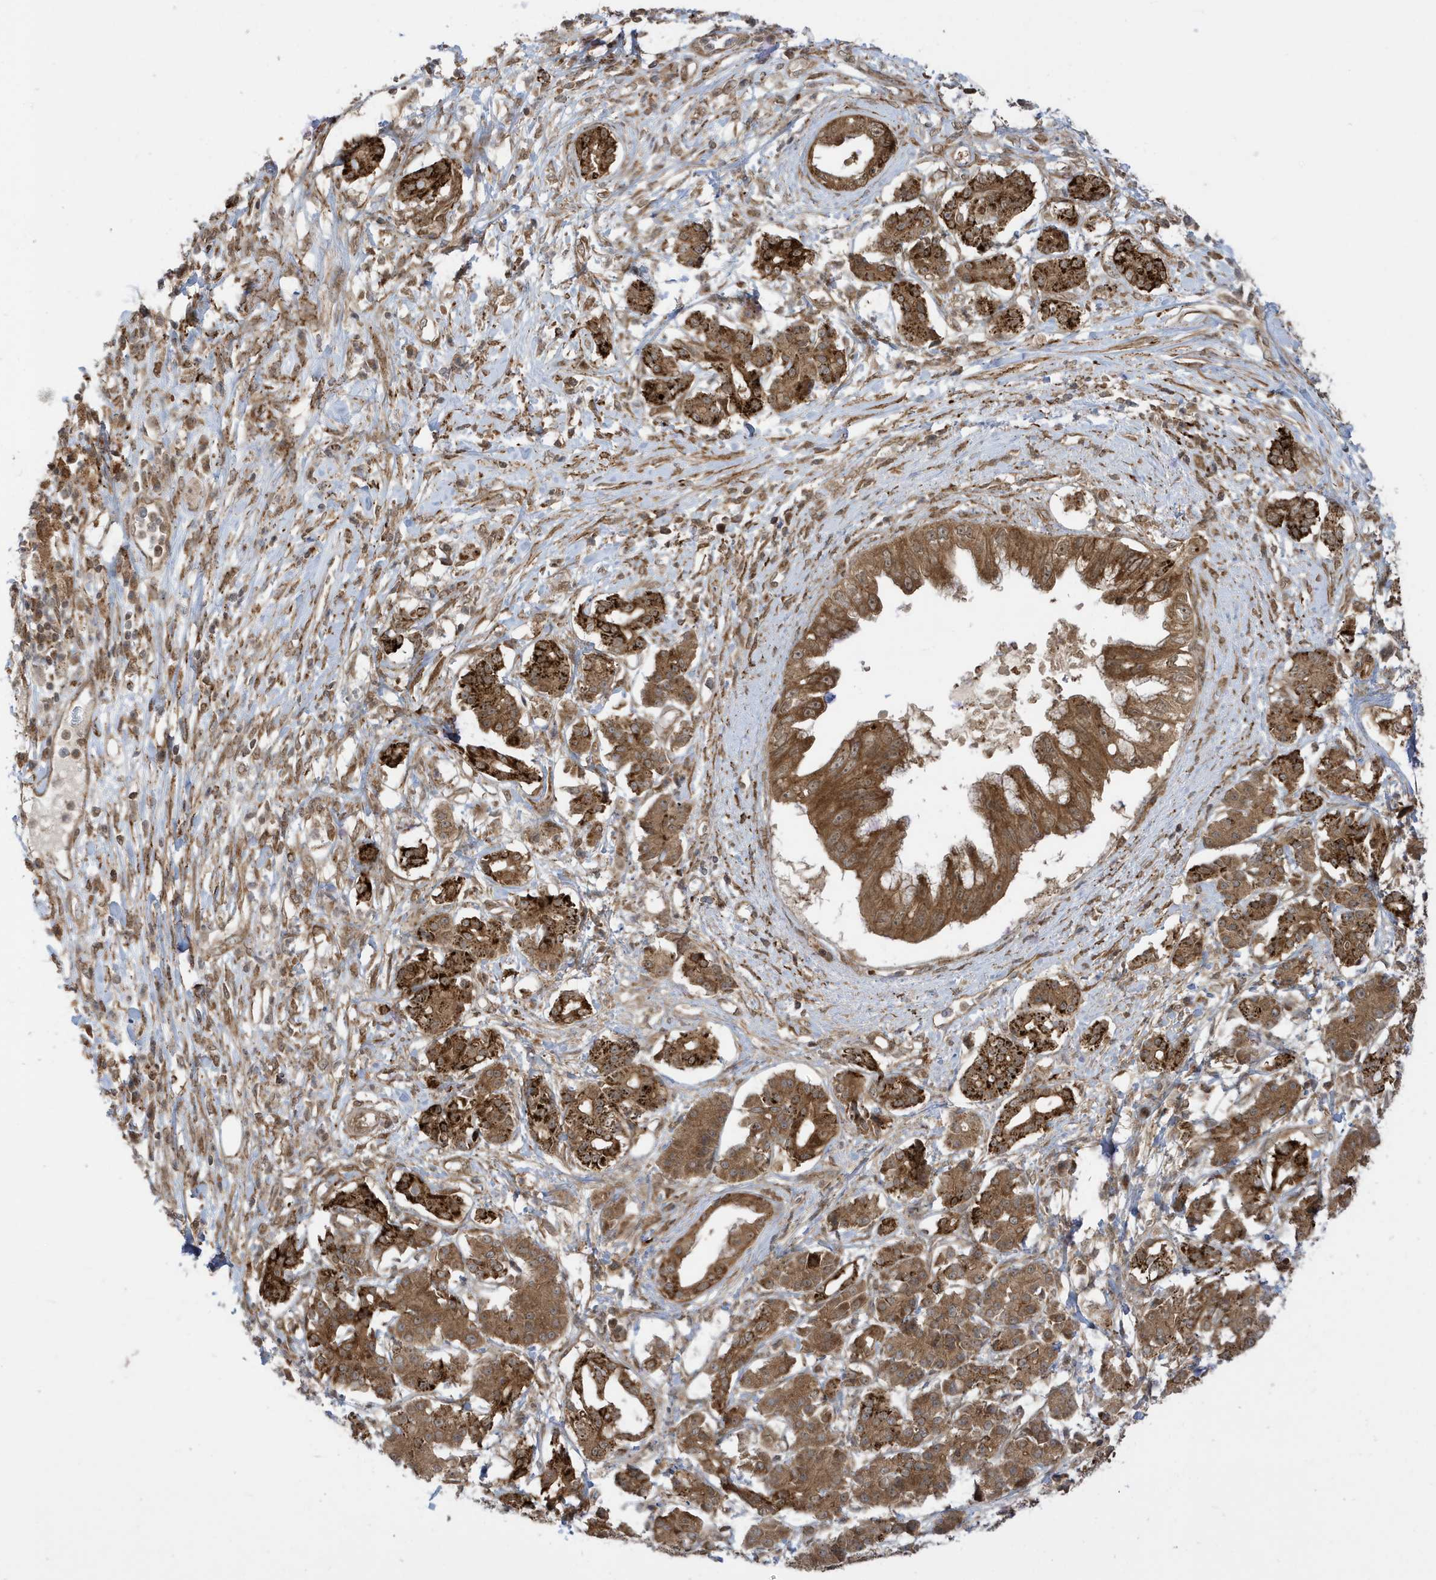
{"staining": {"intensity": "moderate", "quantity": ">75%", "location": "cytoplasmic/membranous"}, "tissue": "pancreatic cancer", "cell_type": "Tumor cells", "image_type": "cancer", "snomed": [{"axis": "morphology", "description": "Adenocarcinoma, NOS"}, {"axis": "topography", "description": "Pancreas"}], "caption": "IHC of human adenocarcinoma (pancreatic) reveals medium levels of moderate cytoplasmic/membranous positivity in about >75% of tumor cells.", "gene": "DHX36", "patient": {"sex": "female", "age": 56}}